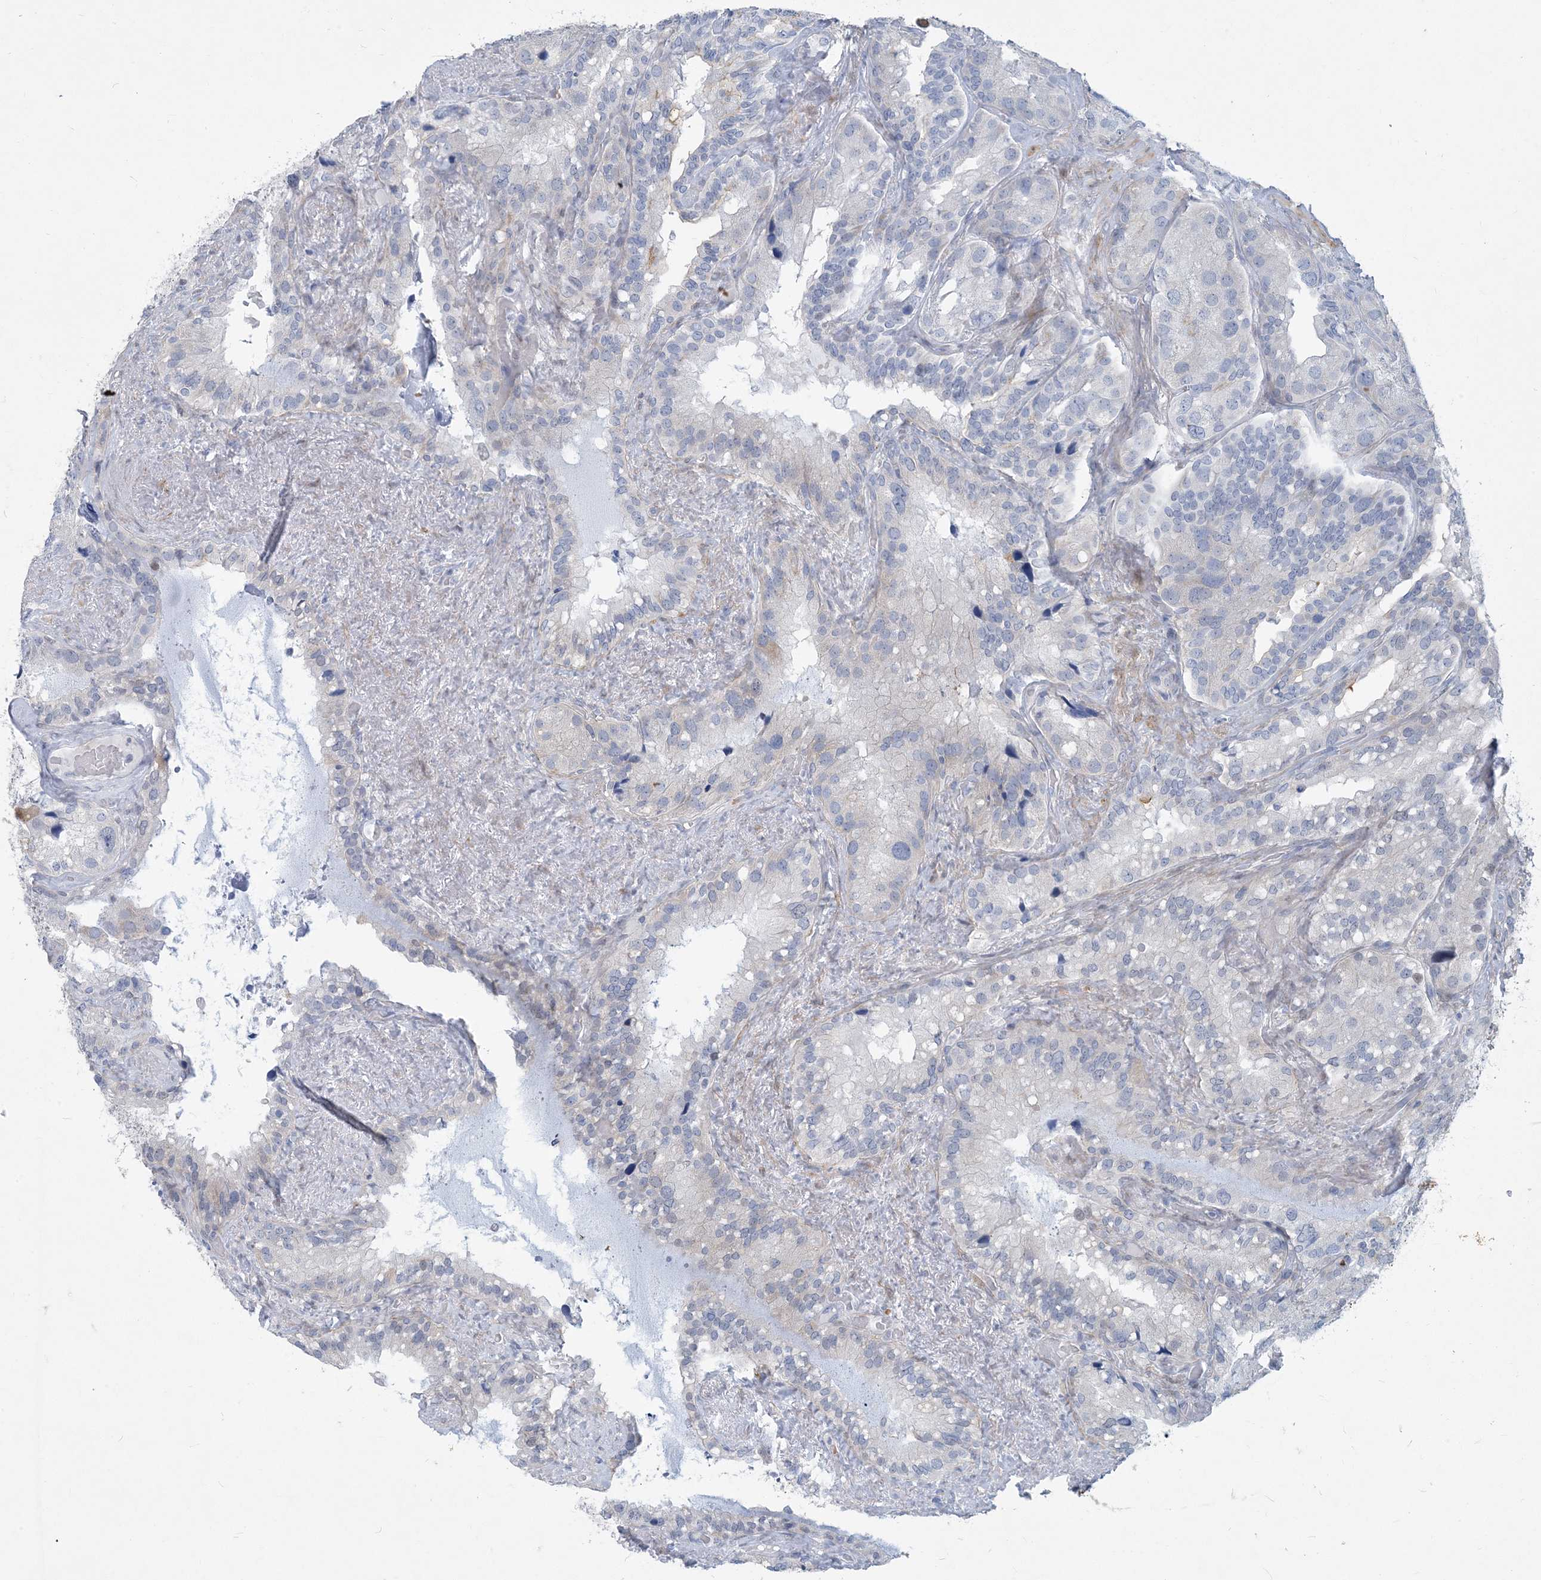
{"staining": {"intensity": "negative", "quantity": "none", "location": "none"}, "tissue": "seminal vesicle", "cell_type": "Glandular cells", "image_type": "normal", "snomed": [{"axis": "morphology", "description": "Normal tissue, NOS"}, {"axis": "topography", "description": "Prostate"}, {"axis": "topography", "description": "Seminal veicle"}], "caption": "Micrograph shows no protein staining in glandular cells of unremarkable seminal vesicle. (Stains: DAB immunohistochemistry with hematoxylin counter stain, Microscopy: brightfield microscopy at high magnification).", "gene": "MOXD1", "patient": {"sex": "male", "age": 68}}